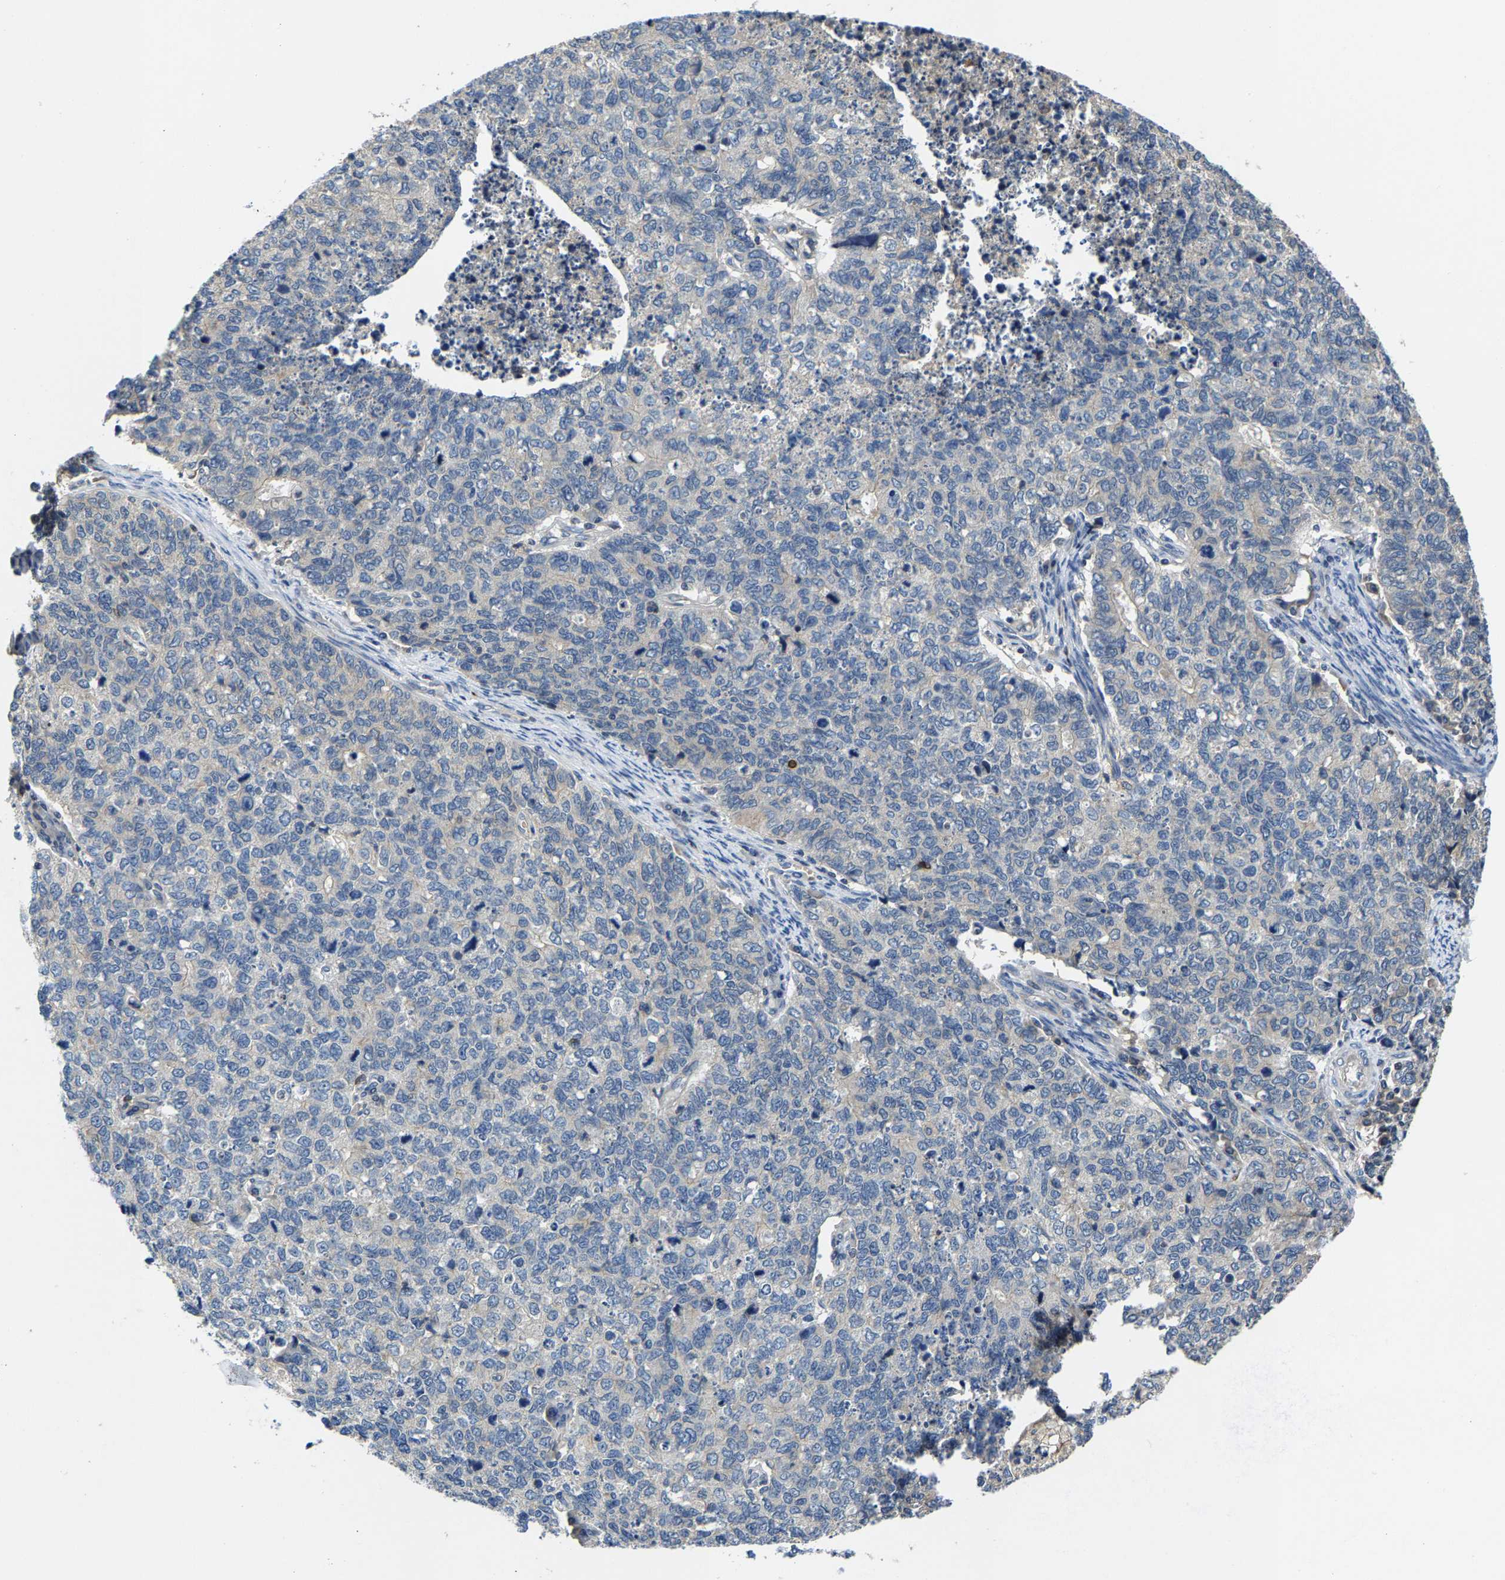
{"staining": {"intensity": "negative", "quantity": "none", "location": "none"}, "tissue": "cervical cancer", "cell_type": "Tumor cells", "image_type": "cancer", "snomed": [{"axis": "morphology", "description": "Squamous cell carcinoma, NOS"}, {"axis": "topography", "description": "Cervix"}], "caption": "High magnification brightfield microscopy of squamous cell carcinoma (cervical) stained with DAB (3,3'-diaminobenzidine) (brown) and counterstained with hematoxylin (blue): tumor cells show no significant staining.", "gene": "AGBL3", "patient": {"sex": "female", "age": 63}}